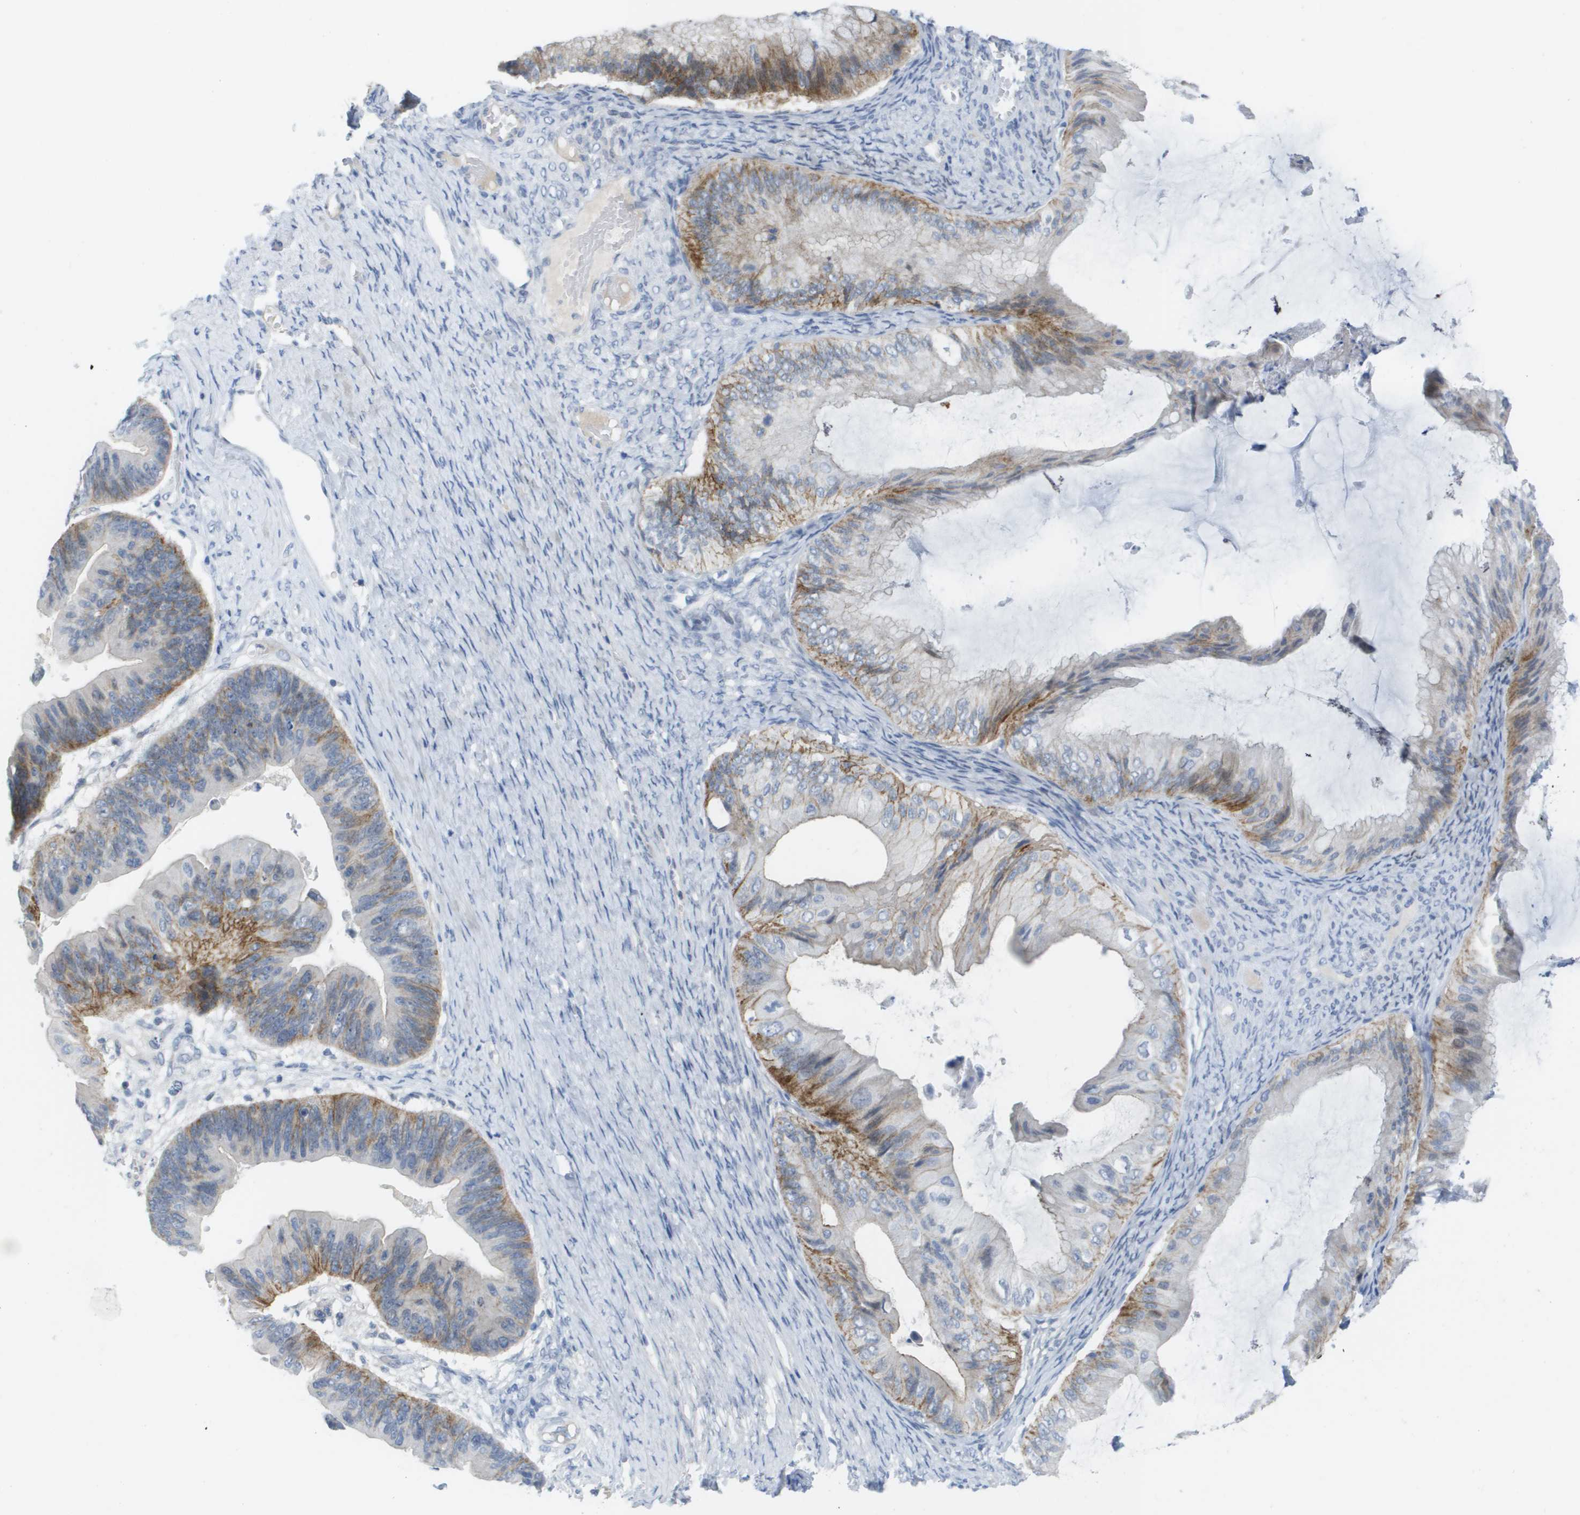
{"staining": {"intensity": "moderate", "quantity": "25%-75%", "location": "cytoplasmic/membranous"}, "tissue": "ovarian cancer", "cell_type": "Tumor cells", "image_type": "cancer", "snomed": [{"axis": "morphology", "description": "Cystadenocarcinoma, mucinous, NOS"}, {"axis": "topography", "description": "Ovary"}], "caption": "Ovarian cancer (mucinous cystadenocarcinoma) tissue demonstrates moderate cytoplasmic/membranous expression in about 25%-75% of tumor cells", "gene": "PDE4A", "patient": {"sex": "female", "age": 61}}